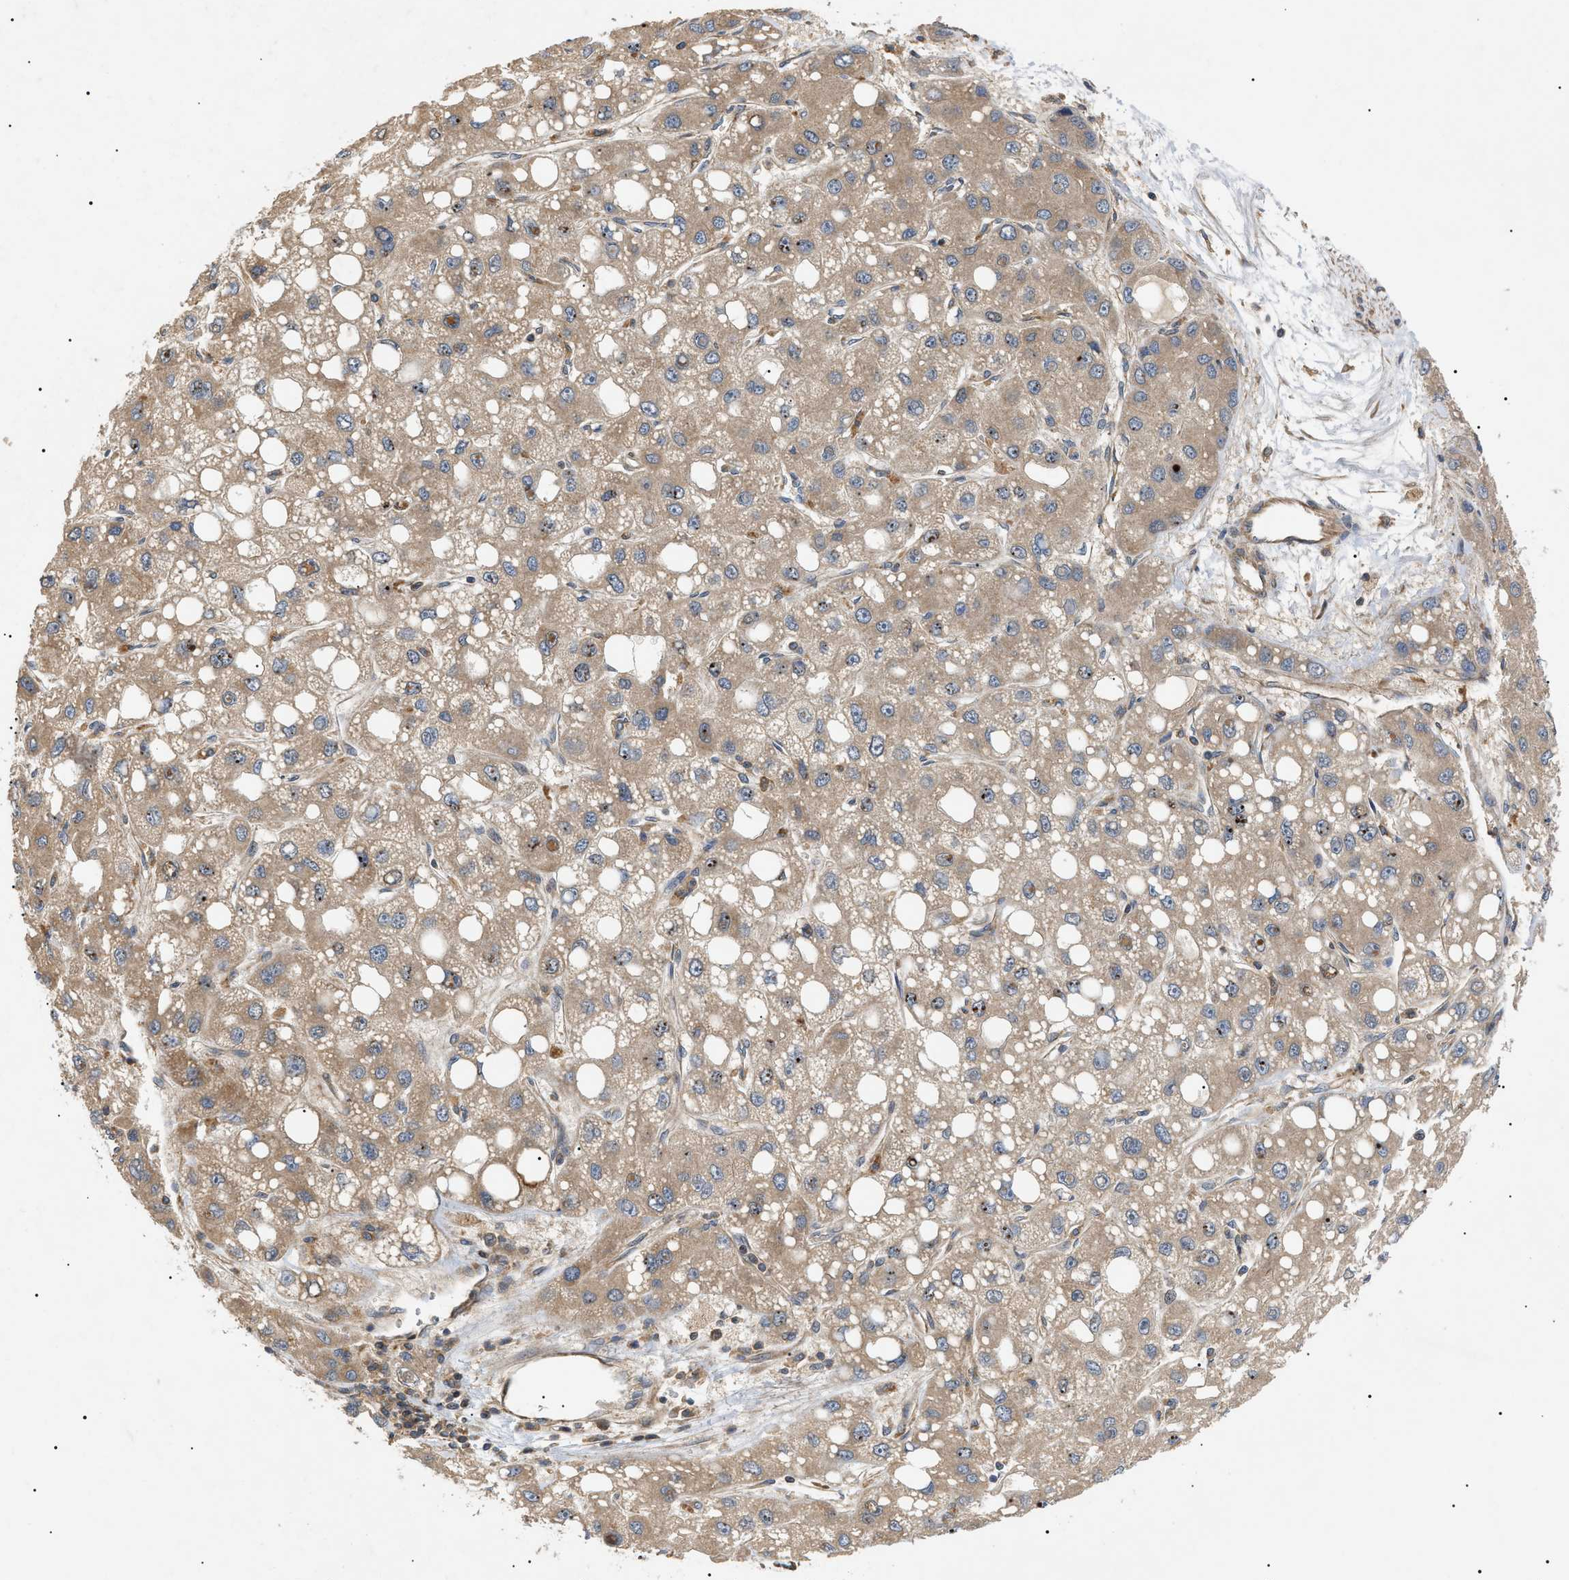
{"staining": {"intensity": "weak", "quantity": ">75%", "location": "cytoplasmic/membranous,nuclear"}, "tissue": "liver cancer", "cell_type": "Tumor cells", "image_type": "cancer", "snomed": [{"axis": "morphology", "description": "Carcinoma, Hepatocellular, NOS"}, {"axis": "topography", "description": "Liver"}], "caption": "IHC of hepatocellular carcinoma (liver) exhibits low levels of weak cytoplasmic/membranous and nuclear positivity in about >75% of tumor cells. (Brightfield microscopy of DAB IHC at high magnification).", "gene": "PPM1B", "patient": {"sex": "male", "age": 55}}